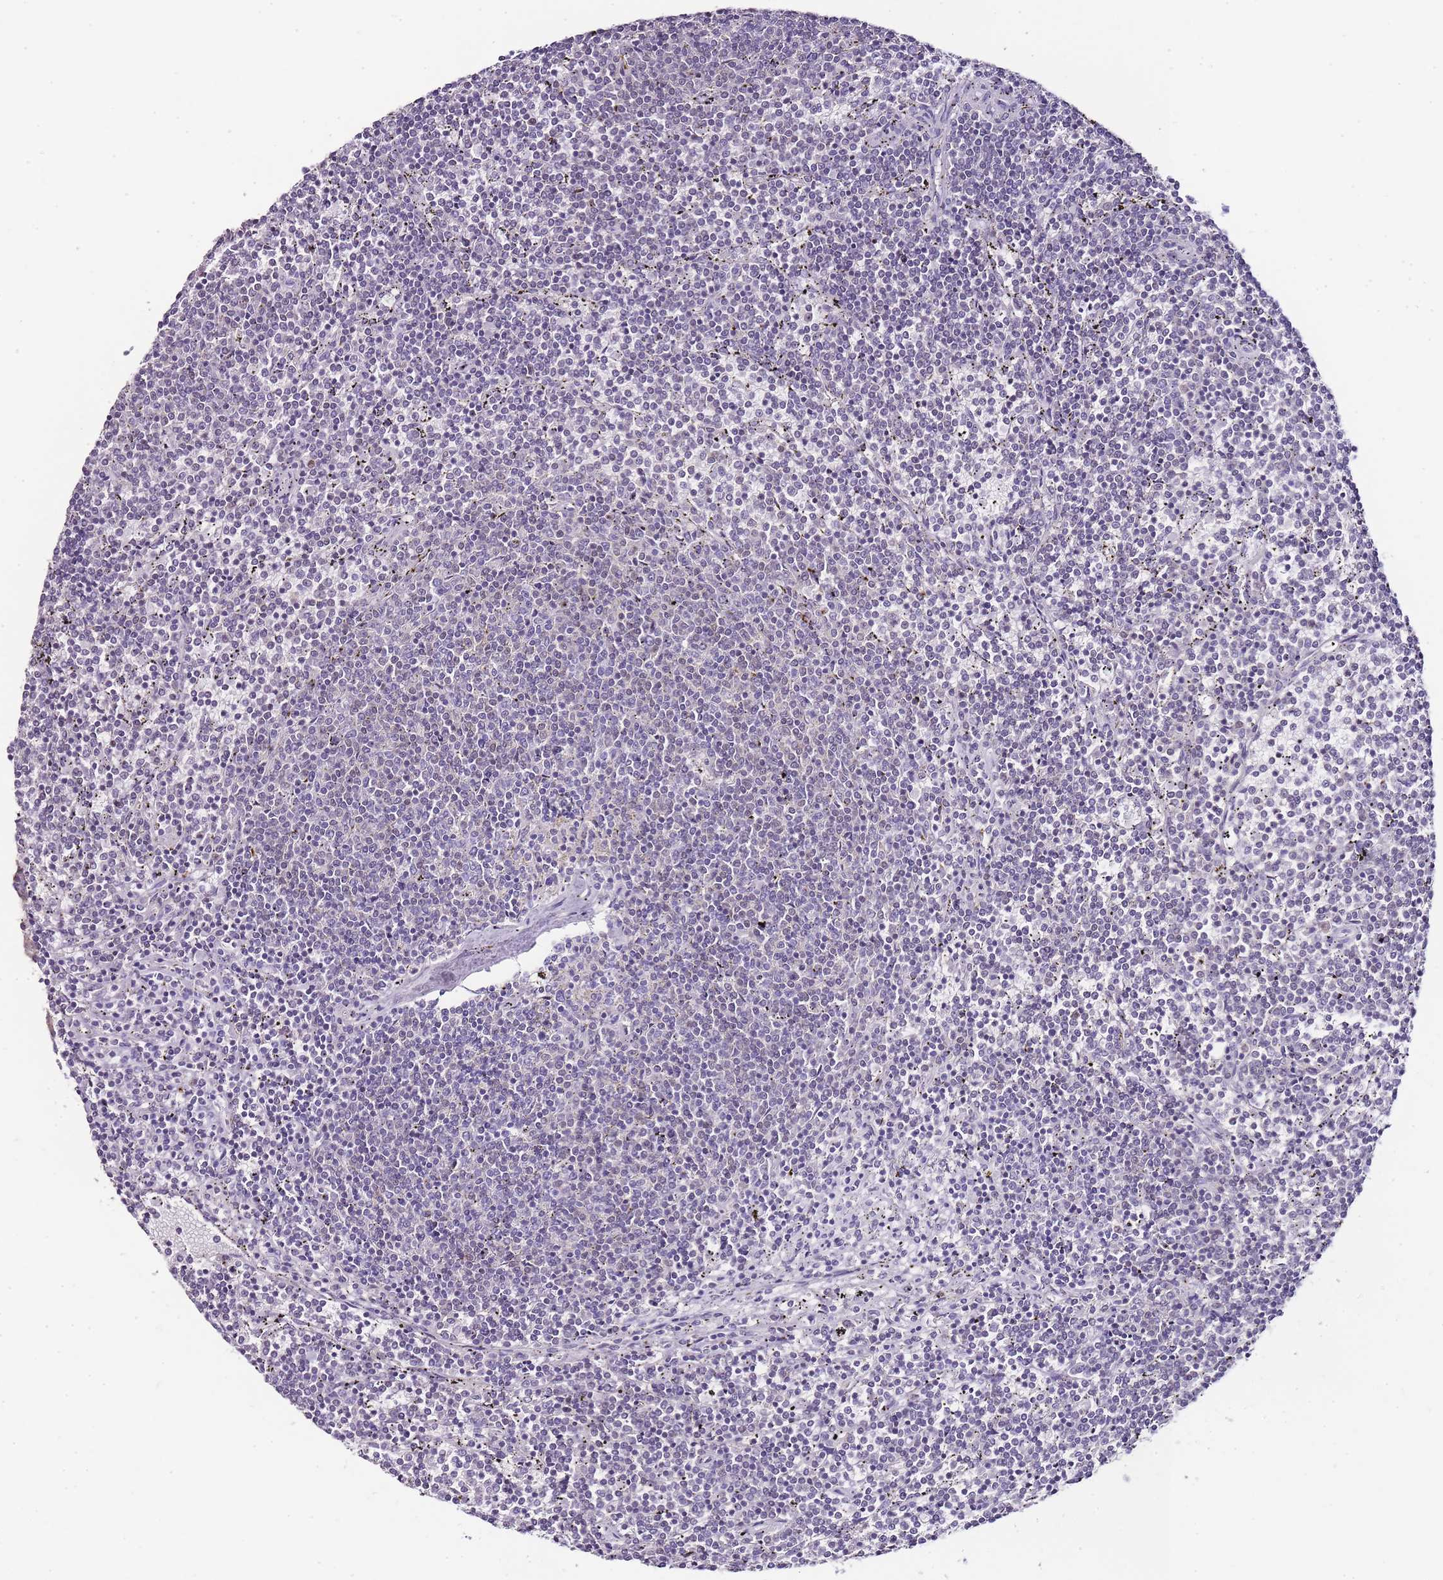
{"staining": {"intensity": "negative", "quantity": "none", "location": "none"}, "tissue": "lymphoma", "cell_type": "Tumor cells", "image_type": "cancer", "snomed": [{"axis": "morphology", "description": "Malignant lymphoma, non-Hodgkin's type, Low grade"}, {"axis": "topography", "description": "Spleen"}], "caption": "Tumor cells are negative for brown protein staining in malignant lymphoma, non-Hodgkin's type (low-grade). (IHC, brightfield microscopy, high magnification).", "gene": "ZBP1", "patient": {"sex": "female", "age": 50}}